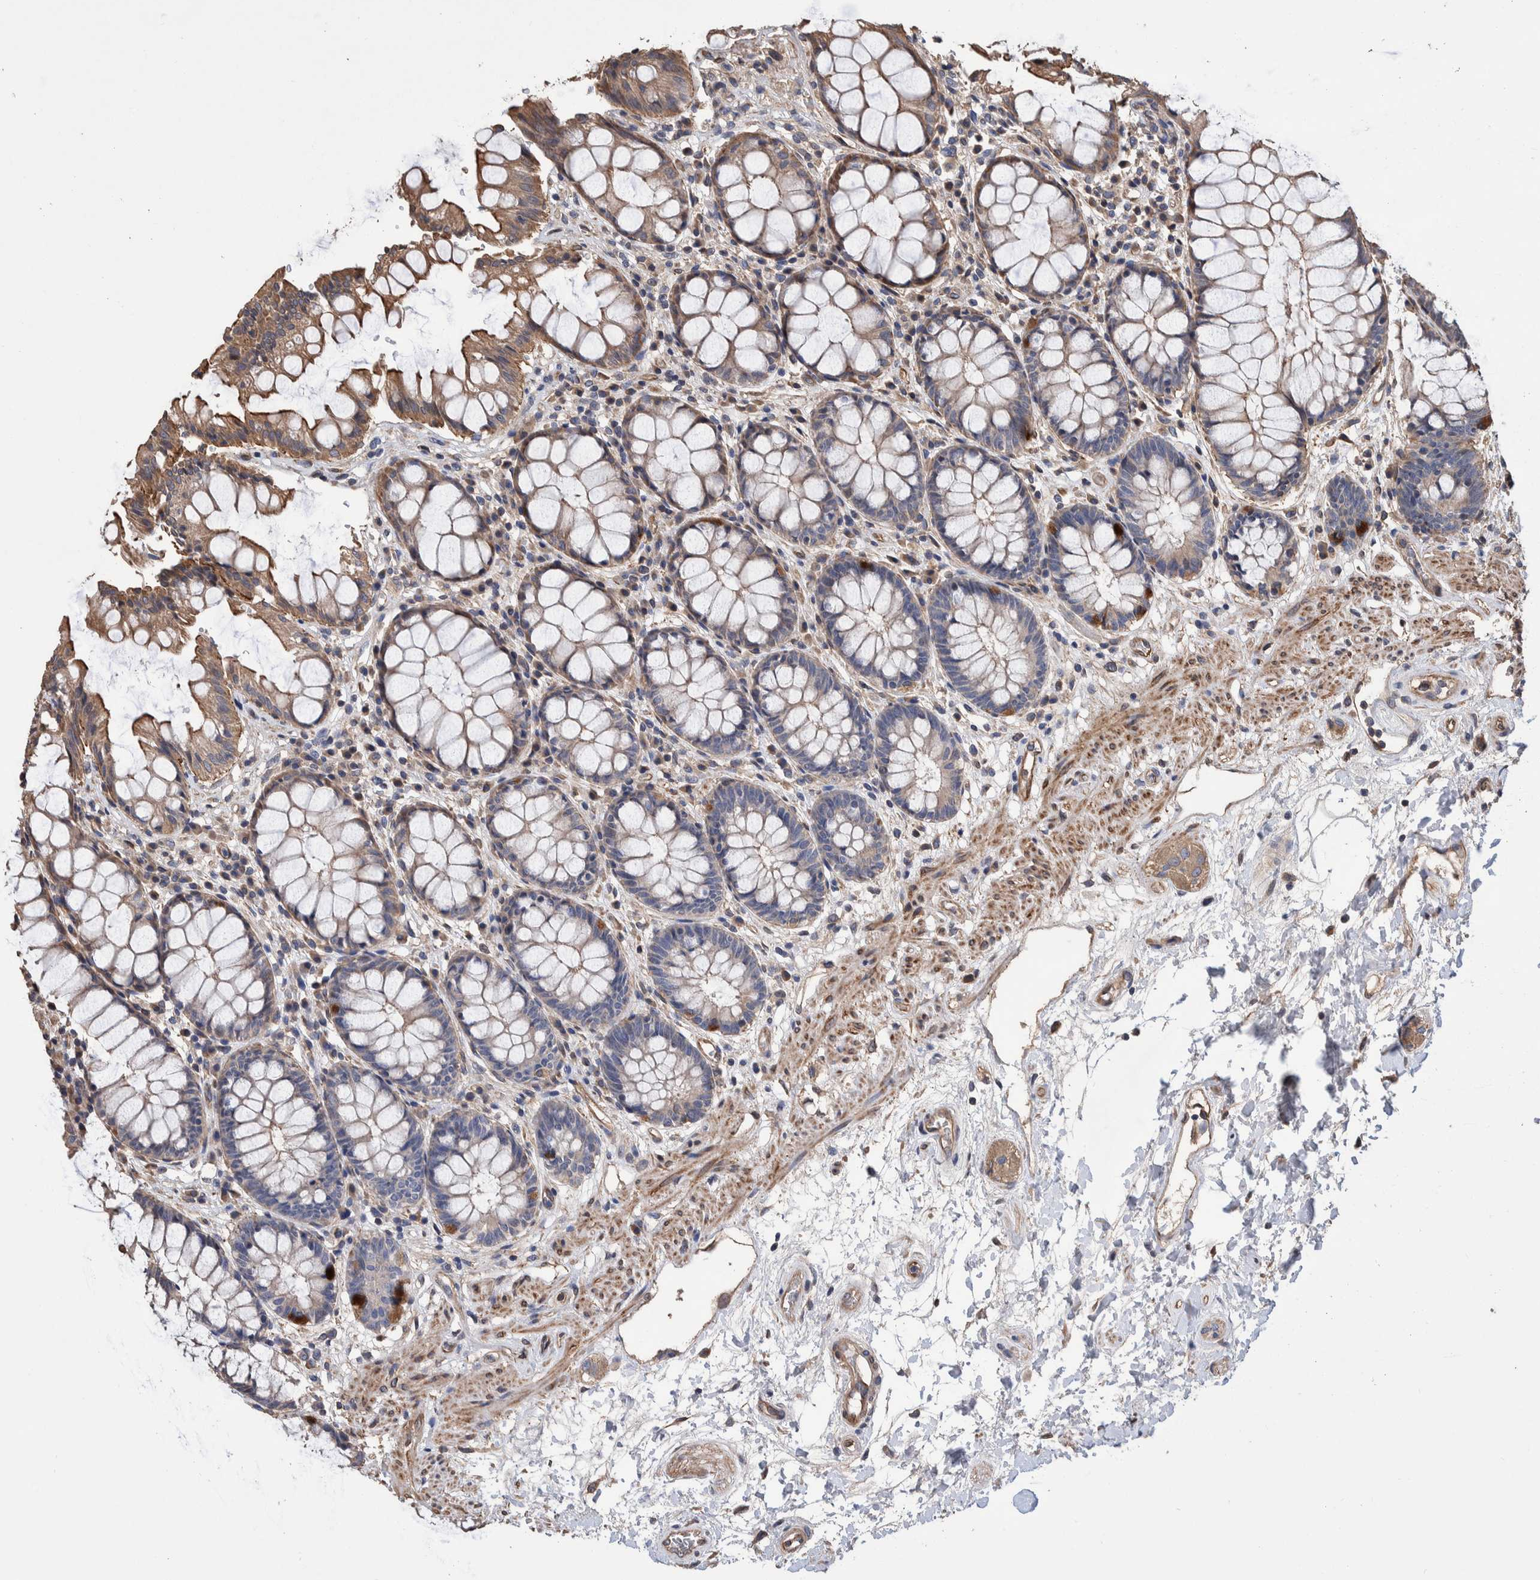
{"staining": {"intensity": "moderate", "quantity": "25%-75%", "location": "cytoplasmic/membranous"}, "tissue": "rectum", "cell_type": "Glandular cells", "image_type": "normal", "snomed": [{"axis": "morphology", "description": "Normal tissue, NOS"}, {"axis": "topography", "description": "Rectum"}], "caption": "Immunohistochemical staining of benign rectum reveals moderate cytoplasmic/membranous protein staining in about 25%-75% of glandular cells.", "gene": "SLC45A4", "patient": {"sex": "male", "age": 64}}